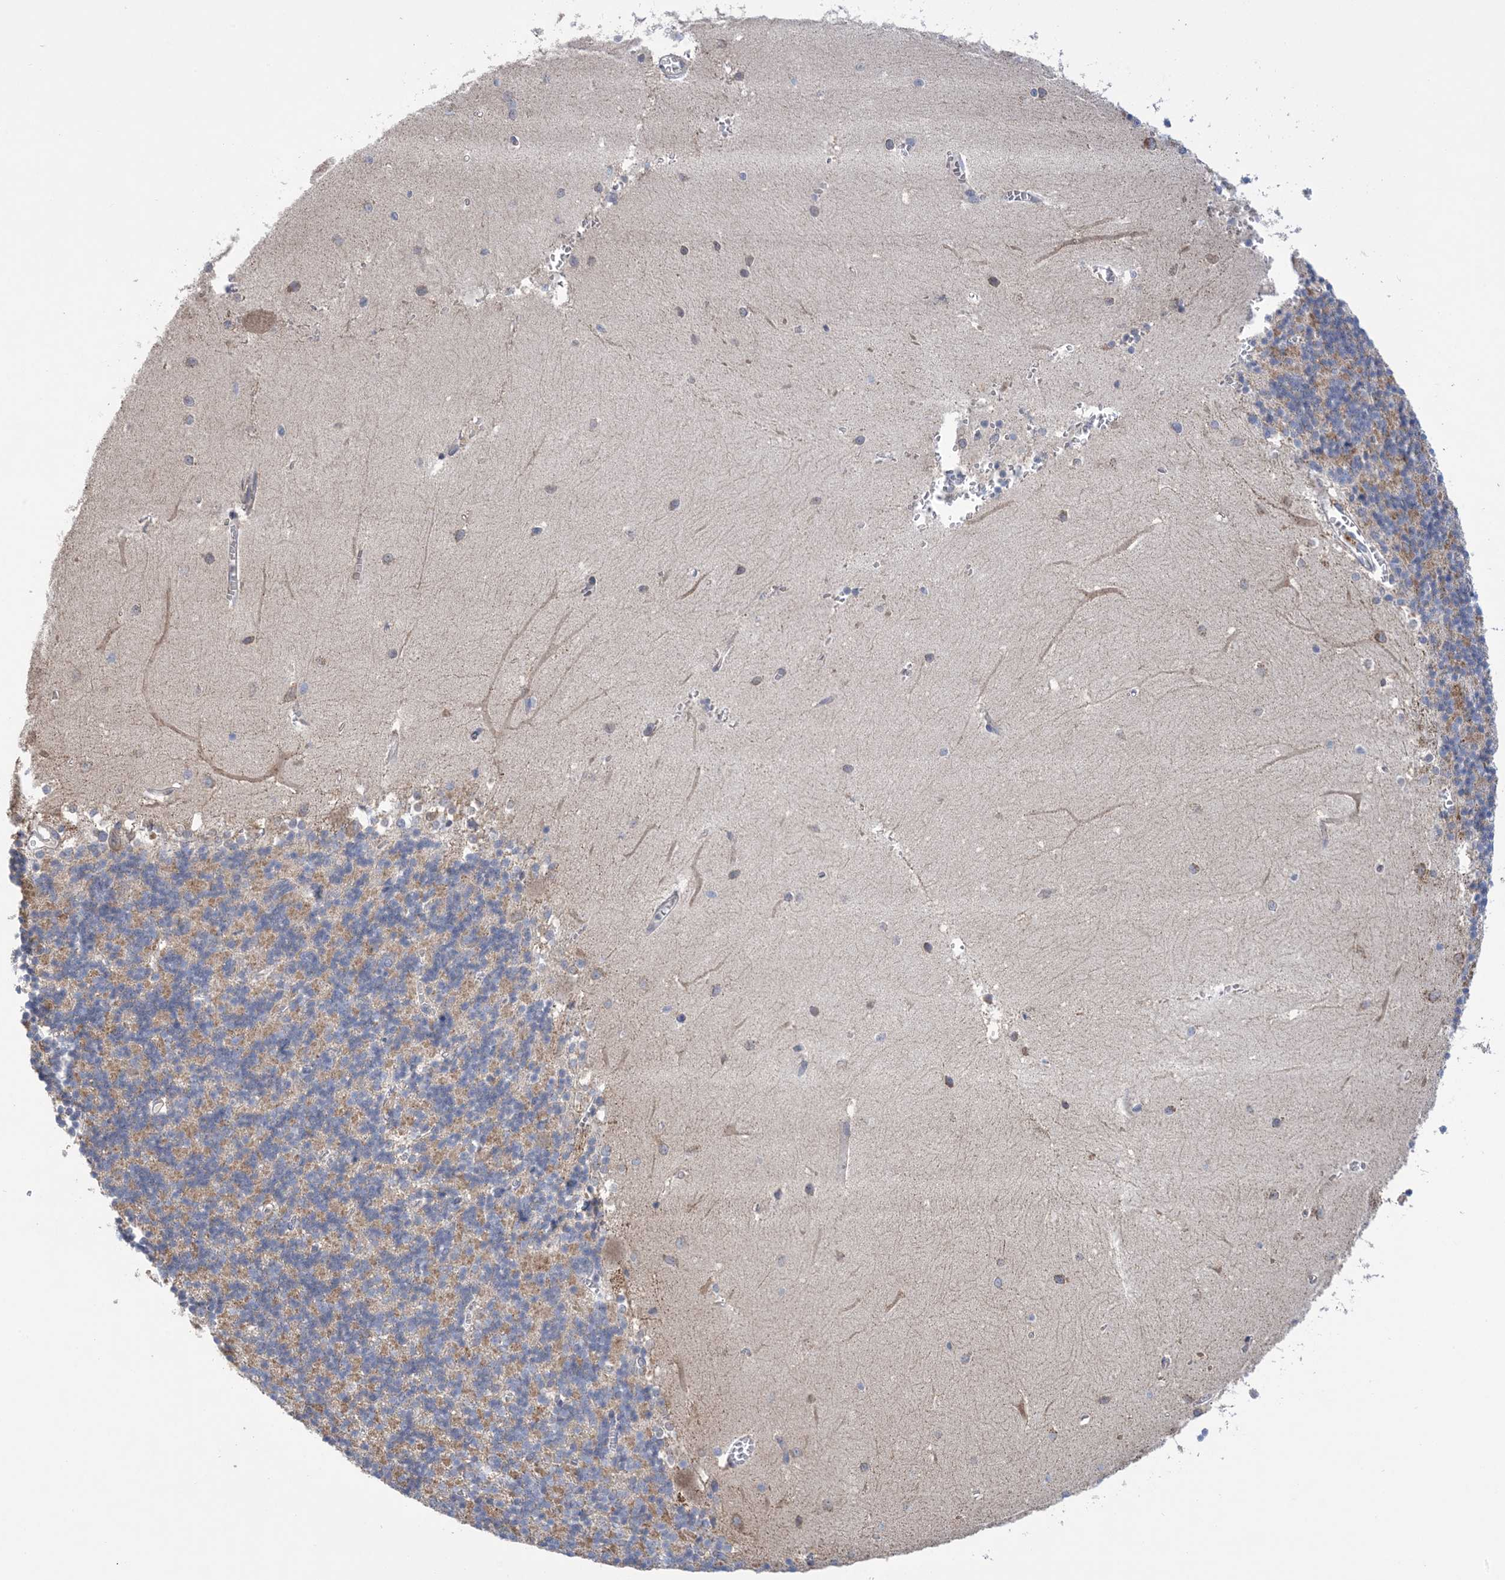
{"staining": {"intensity": "moderate", "quantity": "25%-75%", "location": "cytoplasmic/membranous"}, "tissue": "cerebellum", "cell_type": "Cells in granular layer", "image_type": "normal", "snomed": [{"axis": "morphology", "description": "Normal tissue, NOS"}, {"axis": "topography", "description": "Cerebellum"}], "caption": "This histopathology image displays normal cerebellum stained with immunohistochemistry to label a protein in brown. The cytoplasmic/membranous of cells in granular layer show moderate positivity for the protein. Nuclei are counter-stained blue.", "gene": "CLEC16A", "patient": {"sex": "male", "age": 37}}